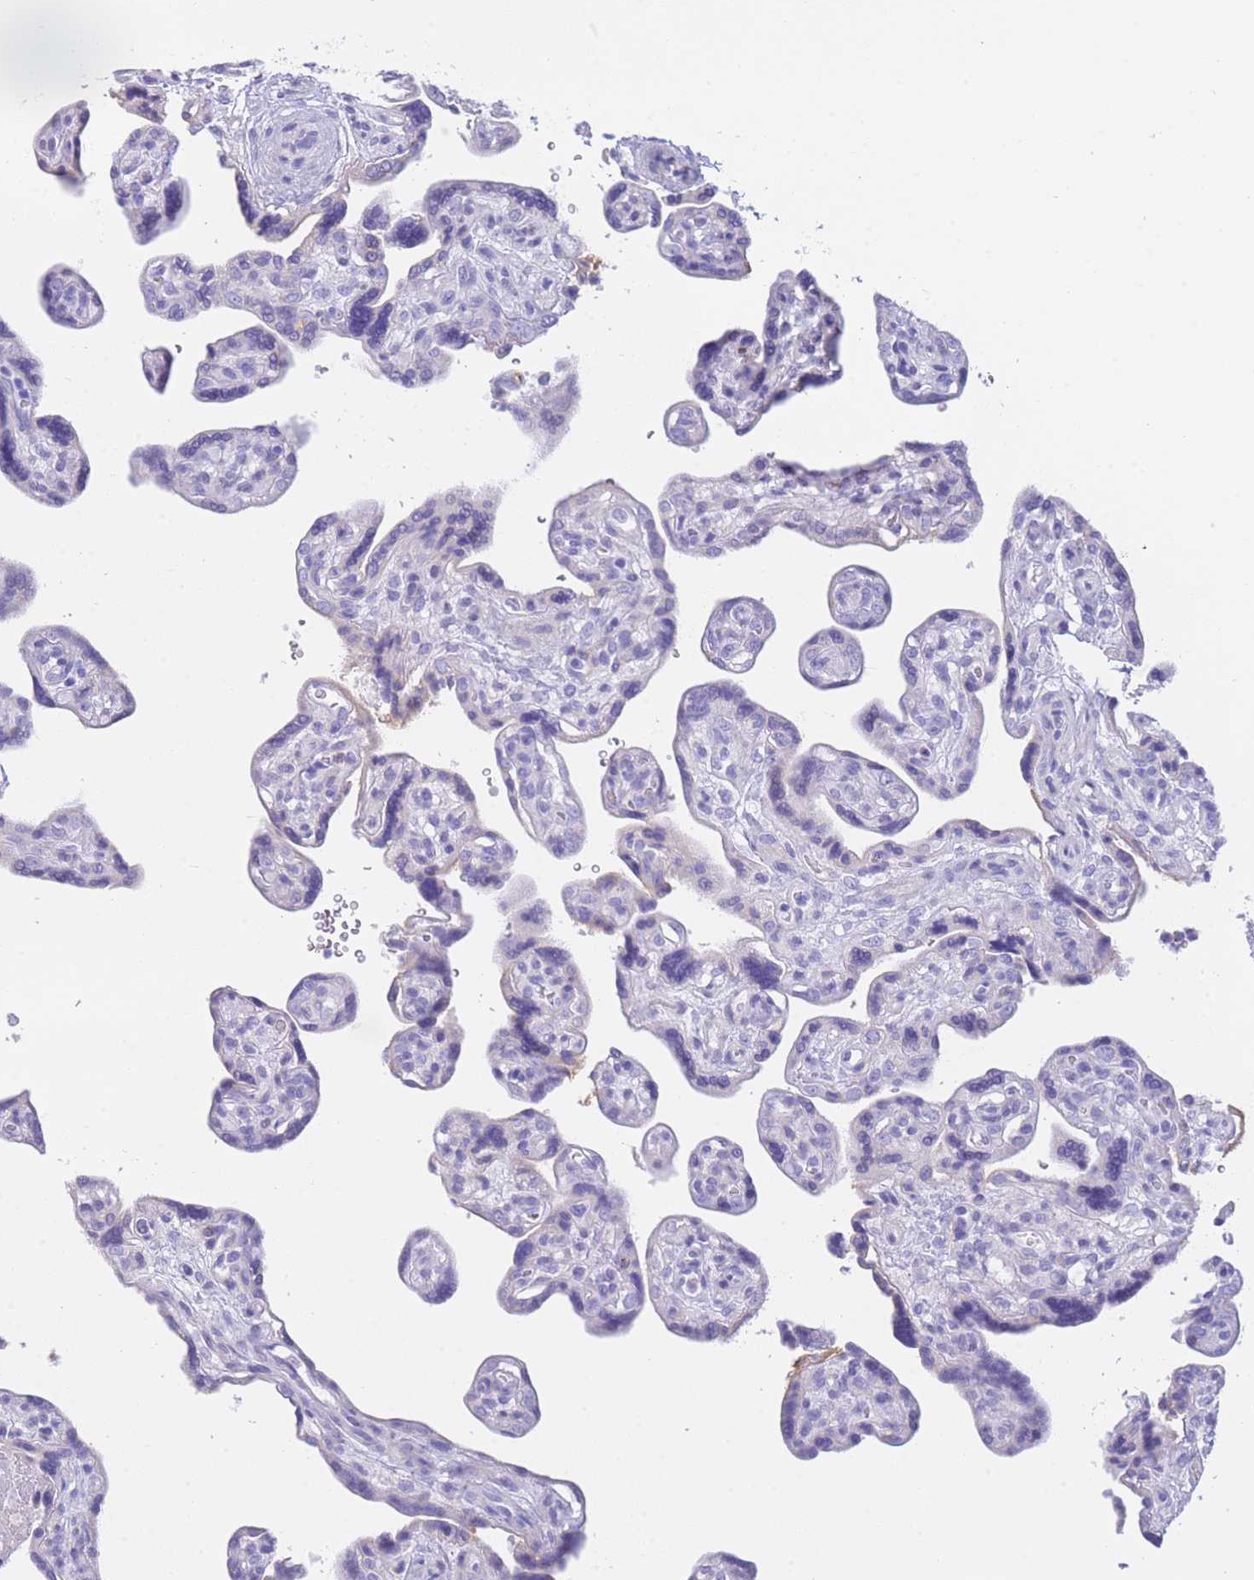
{"staining": {"intensity": "negative", "quantity": "none", "location": "none"}, "tissue": "placenta", "cell_type": "Trophoblastic cells", "image_type": "normal", "snomed": [{"axis": "morphology", "description": "Normal tissue, NOS"}, {"axis": "topography", "description": "Placenta"}], "caption": "This is a image of immunohistochemistry (IHC) staining of benign placenta, which shows no expression in trophoblastic cells.", "gene": "PLBD1", "patient": {"sex": "female", "age": 39}}